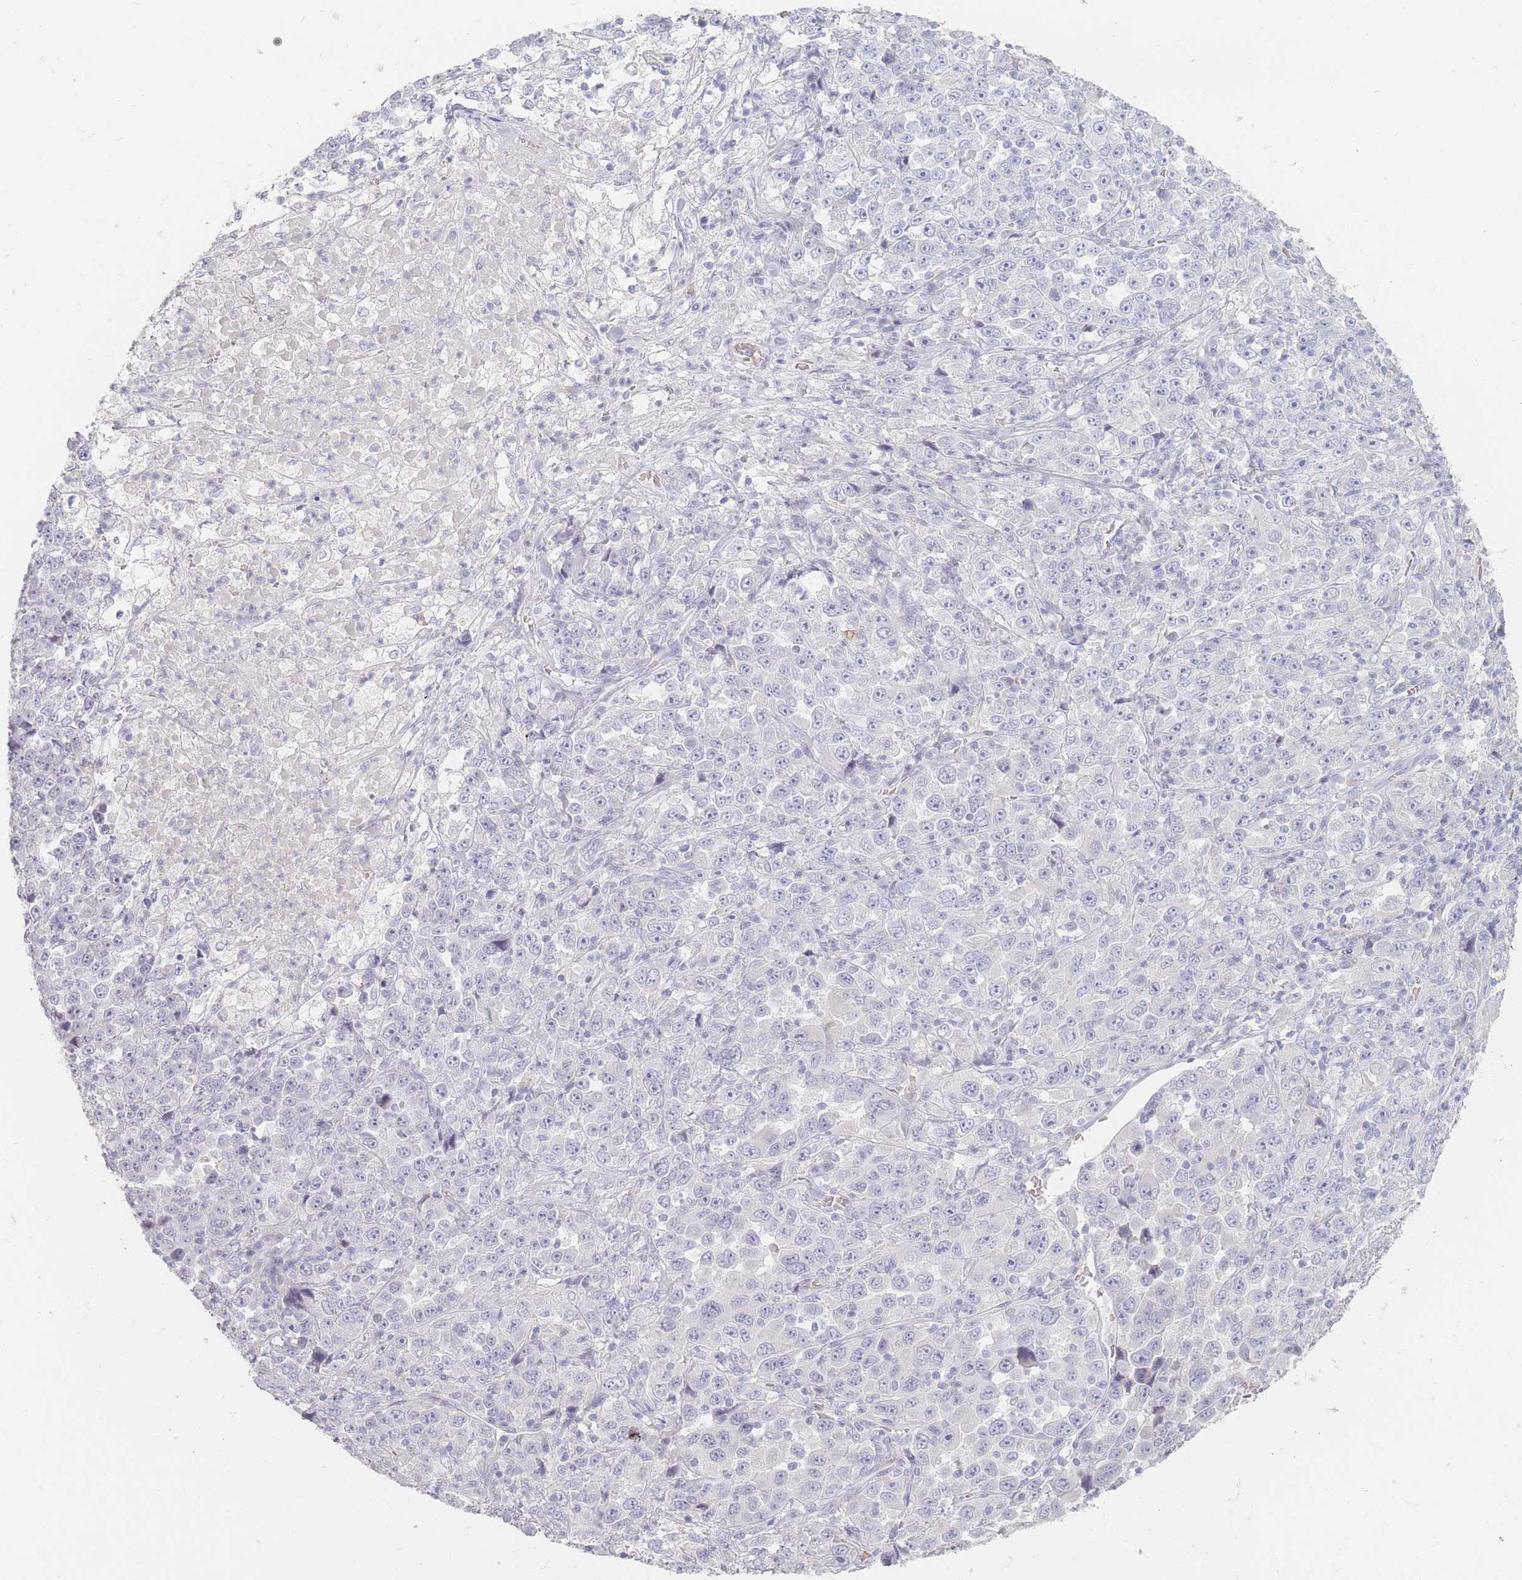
{"staining": {"intensity": "negative", "quantity": "none", "location": "none"}, "tissue": "stomach cancer", "cell_type": "Tumor cells", "image_type": "cancer", "snomed": [{"axis": "morphology", "description": "Normal tissue, NOS"}, {"axis": "morphology", "description": "Adenocarcinoma, NOS"}, {"axis": "topography", "description": "Stomach, upper"}, {"axis": "topography", "description": "Stomach"}], "caption": "Immunohistochemistry of human stomach cancer displays no expression in tumor cells.", "gene": "HELZ2", "patient": {"sex": "male", "age": 59}}